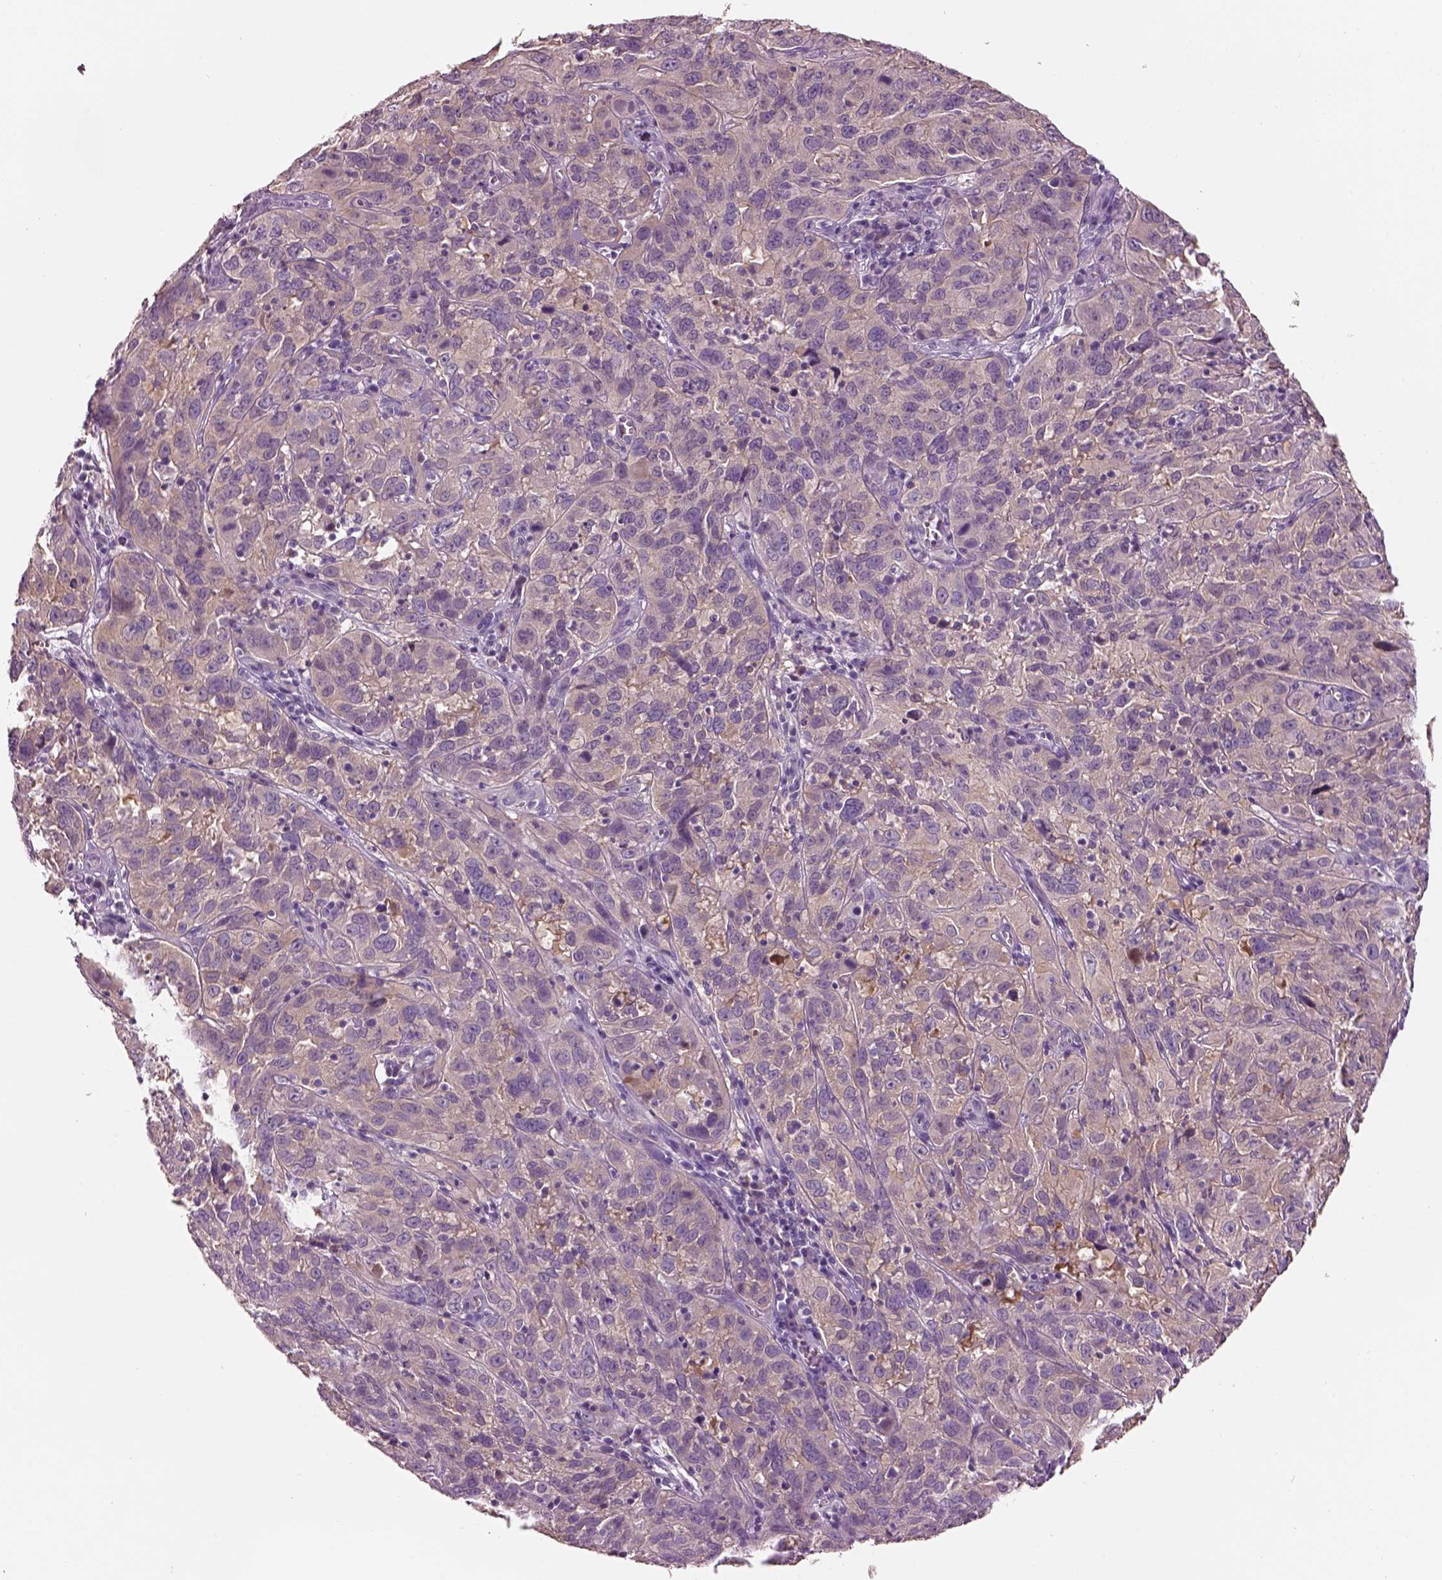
{"staining": {"intensity": "weak", "quantity": "25%-75%", "location": "cytoplasmic/membranous"}, "tissue": "cervical cancer", "cell_type": "Tumor cells", "image_type": "cancer", "snomed": [{"axis": "morphology", "description": "Squamous cell carcinoma, NOS"}, {"axis": "topography", "description": "Cervix"}], "caption": "Approximately 25%-75% of tumor cells in human cervical cancer display weak cytoplasmic/membranous protein expression as visualized by brown immunohistochemical staining.", "gene": "ELSPBP1", "patient": {"sex": "female", "age": 32}}